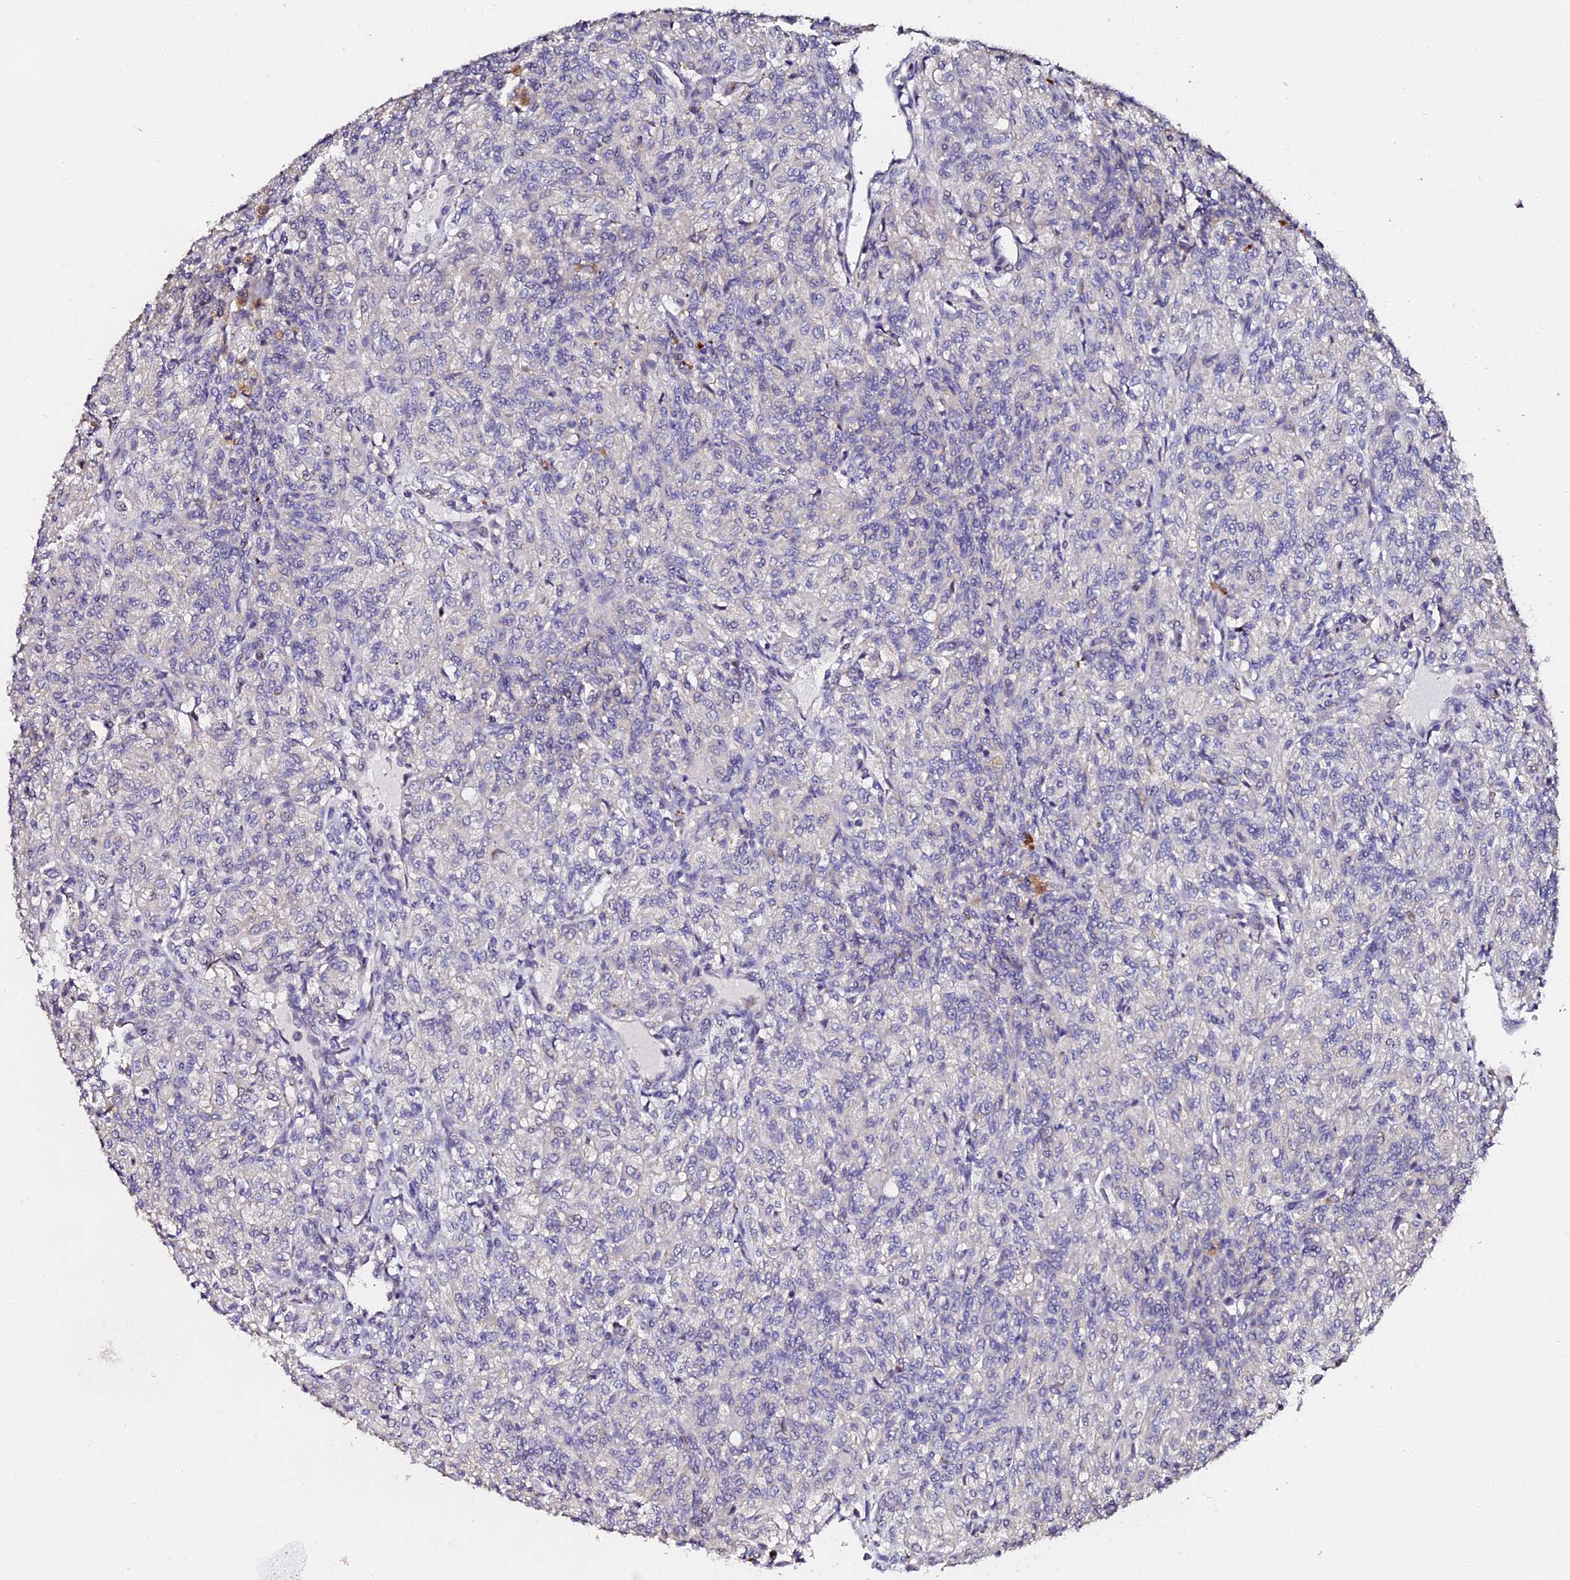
{"staining": {"intensity": "negative", "quantity": "none", "location": "none"}, "tissue": "renal cancer", "cell_type": "Tumor cells", "image_type": "cancer", "snomed": [{"axis": "morphology", "description": "Adenocarcinoma, NOS"}, {"axis": "topography", "description": "Kidney"}], "caption": "Human renal adenocarcinoma stained for a protein using IHC shows no expression in tumor cells.", "gene": "GPN3", "patient": {"sex": "male", "age": 77}}